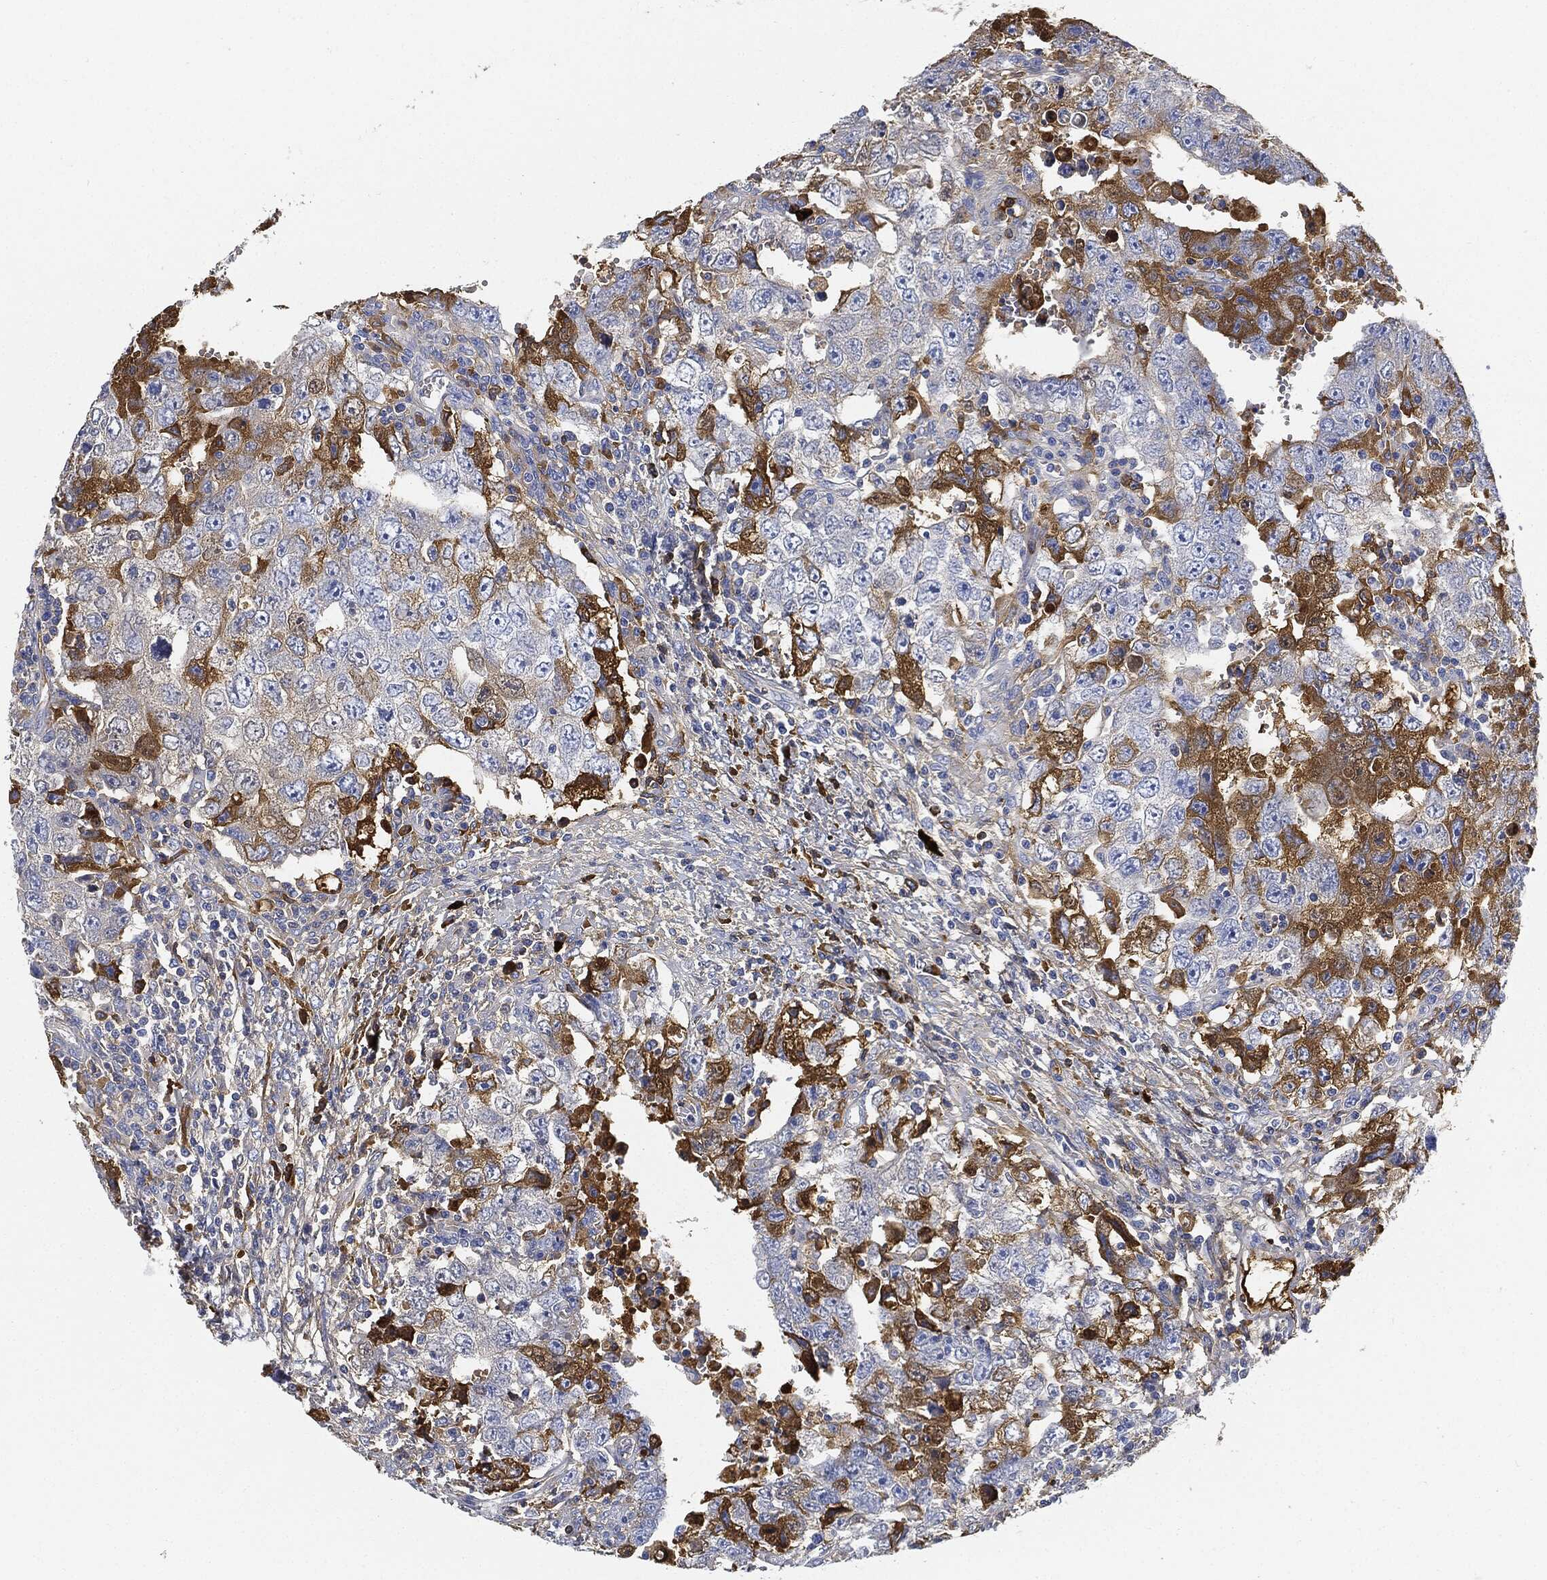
{"staining": {"intensity": "strong", "quantity": "<25%", "location": "cytoplasmic/membranous"}, "tissue": "testis cancer", "cell_type": "Tumor cells", "image_type": "cancer", "snomed": [{"axis": "morphology", "description": "Carcinoma, Embryonal, NOS"}, {"axis": "topography", "description": "Testis"}], "caption": "Immunohistochemistry (IHC) (DAB (3,3'-diaminobenzidine)) staining of testis embryonal carcinoma reveals strong cytoplasmic/membranous protein positivity in about <25% of tumor cells. (IHC, brightfield microscopy, high magnification).", "gene": "IGLV6-57", "patient": {"sex": "male", "age": 26}}